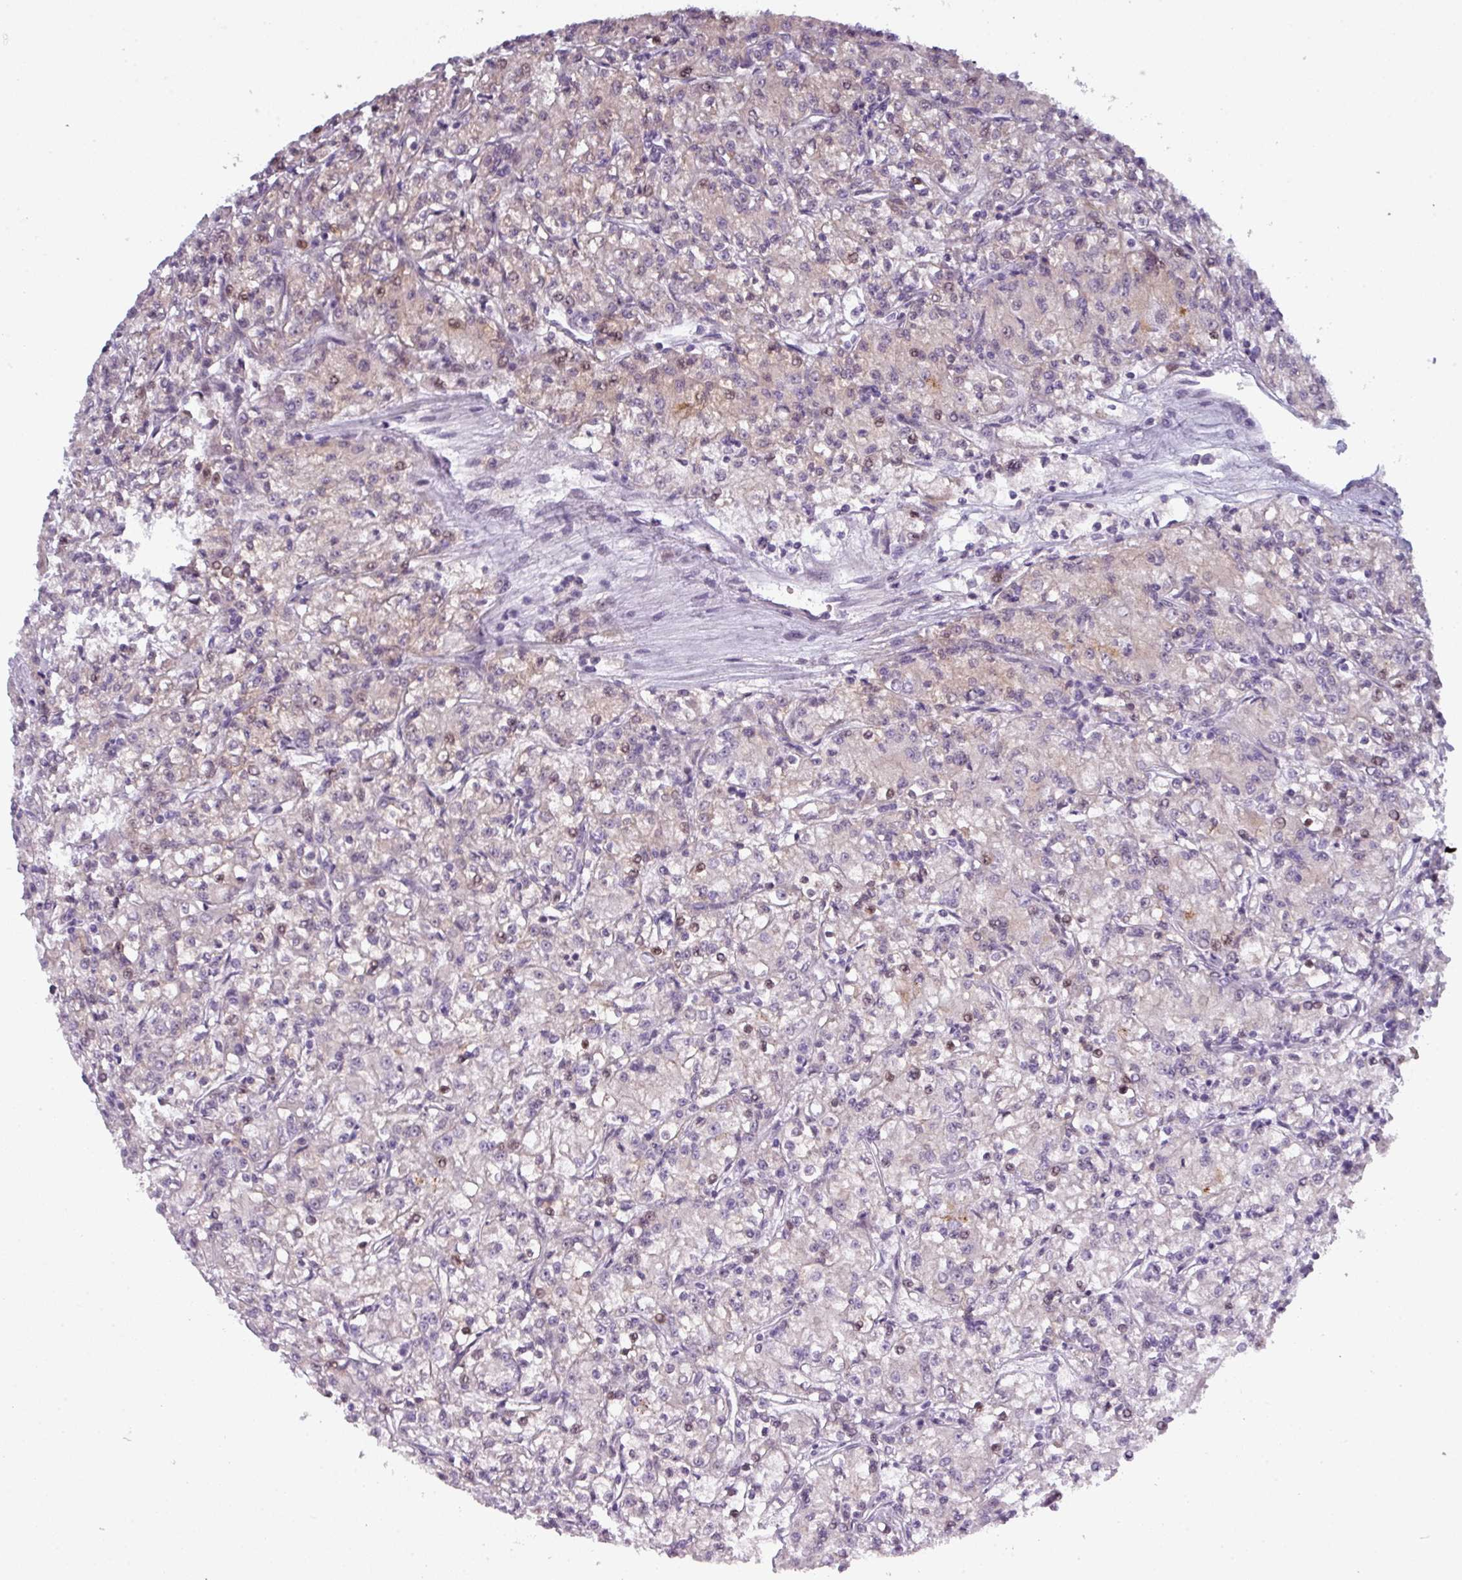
{"staining": {"intensity": "weak", "quantity": "<25%", "location": "cytoplasmic/membranous,nuclear"}, "tissue": "renal cancer", "cell_type": "Tumor cells", "image_type": "cancer", "snomed": [{"axis": "morphology", "description": "Adenocarcinoma, NOS"}, {"axis": "topography", "description": "Kidney"}], "caption": "An image of renal adenocarcinoma stained for a protein reveals no brown staining in tumor cells.", "gene": "PRAMEF12", "patient": {"sex": "female", "age": 59}}